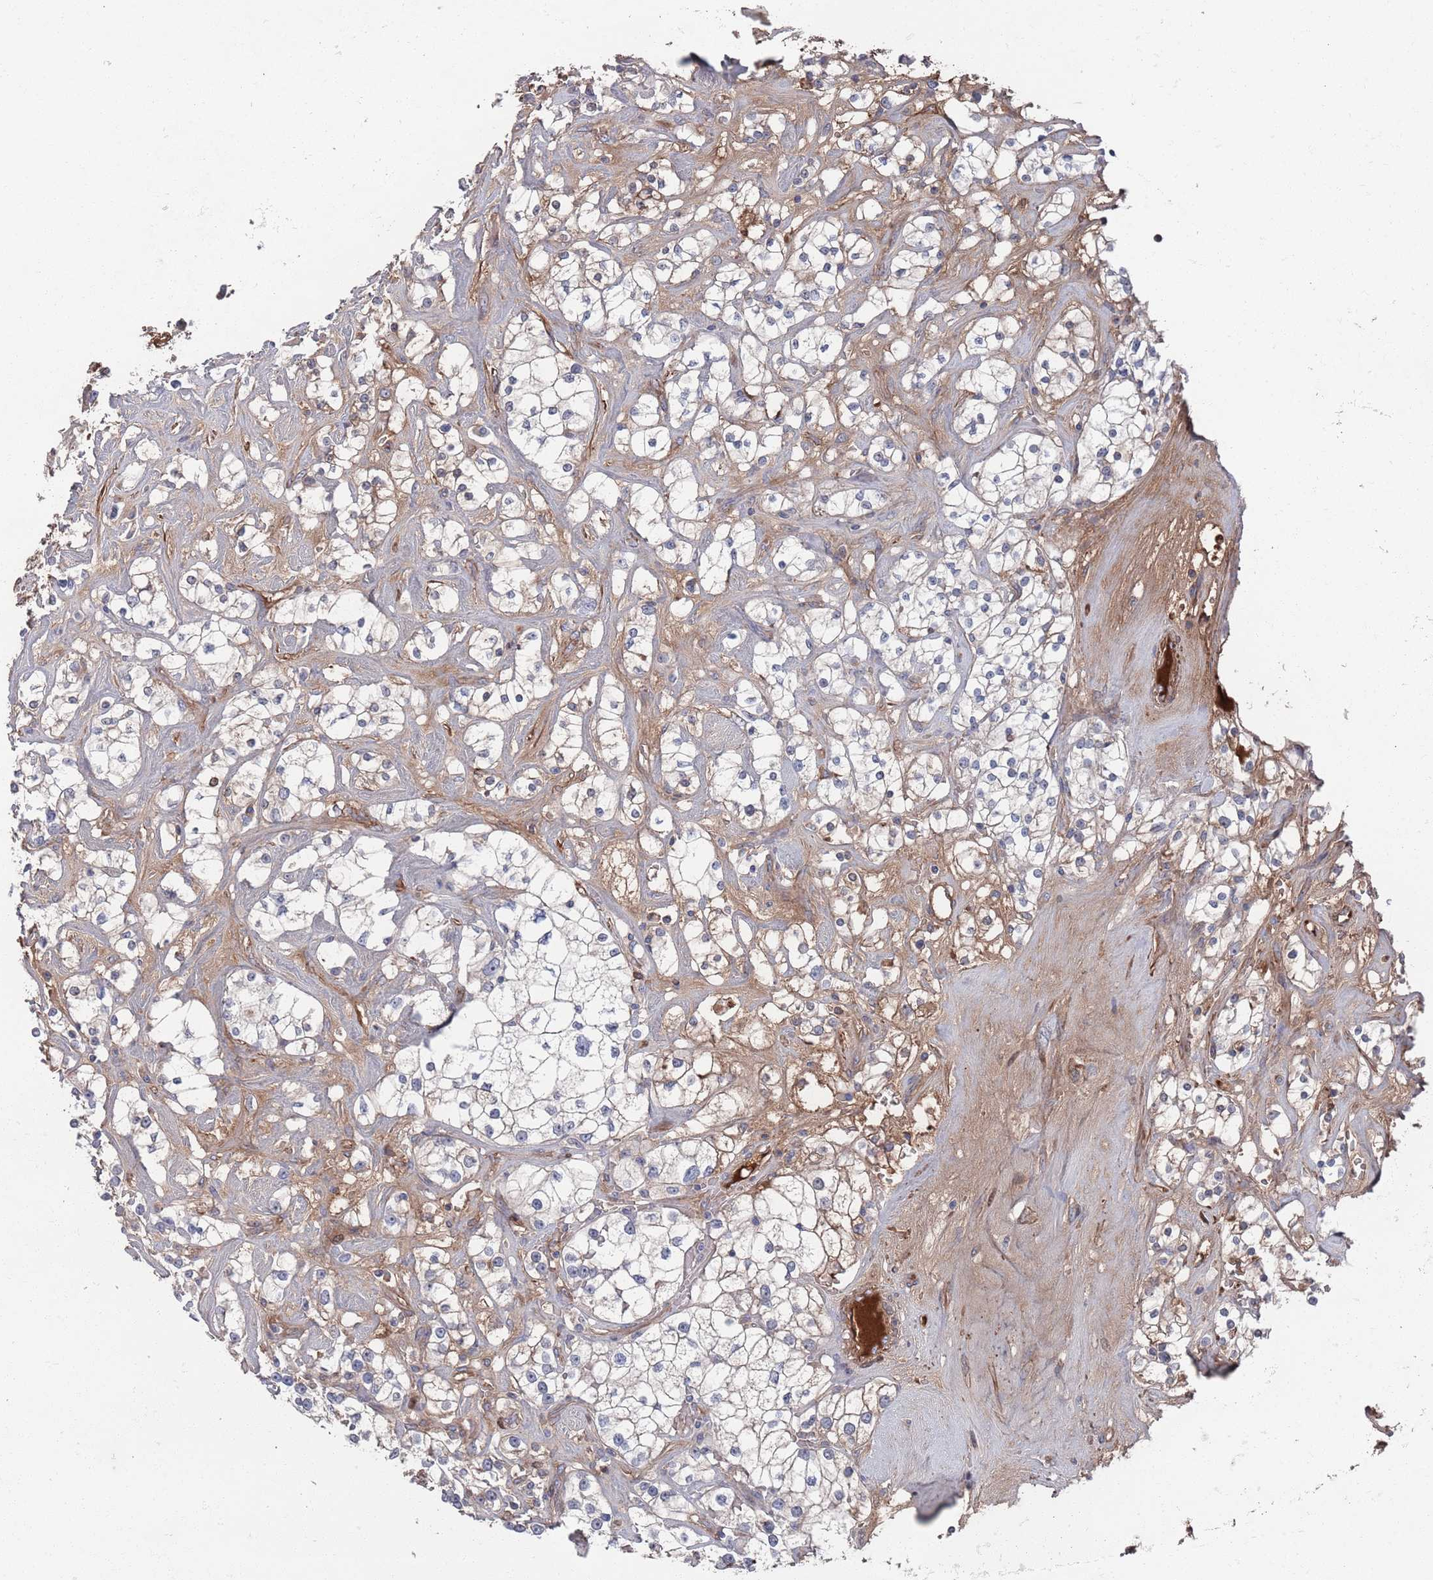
{"staining": {"intensity": "weak", "quantity": "25%-75%", "location": "cytoplasmic/membranous"}, "tissue": "renal cancer", "cell_type": "Tumor cells", "image_type": "cancer", "snomed": [{"axis": "morphology", "description": "Adenocarcinoma, NOS"}, {"axis": "topography", "description": "Kidney"}], "caption": "A low amount of weak cytoplasmic/membranous positivity is present in about 25%-75% of tumor cells in renal cancer (adenocarcinoma) tissue.", "gene": "PLEKHA4", "patient": {"sex": "male", "age": 77}}